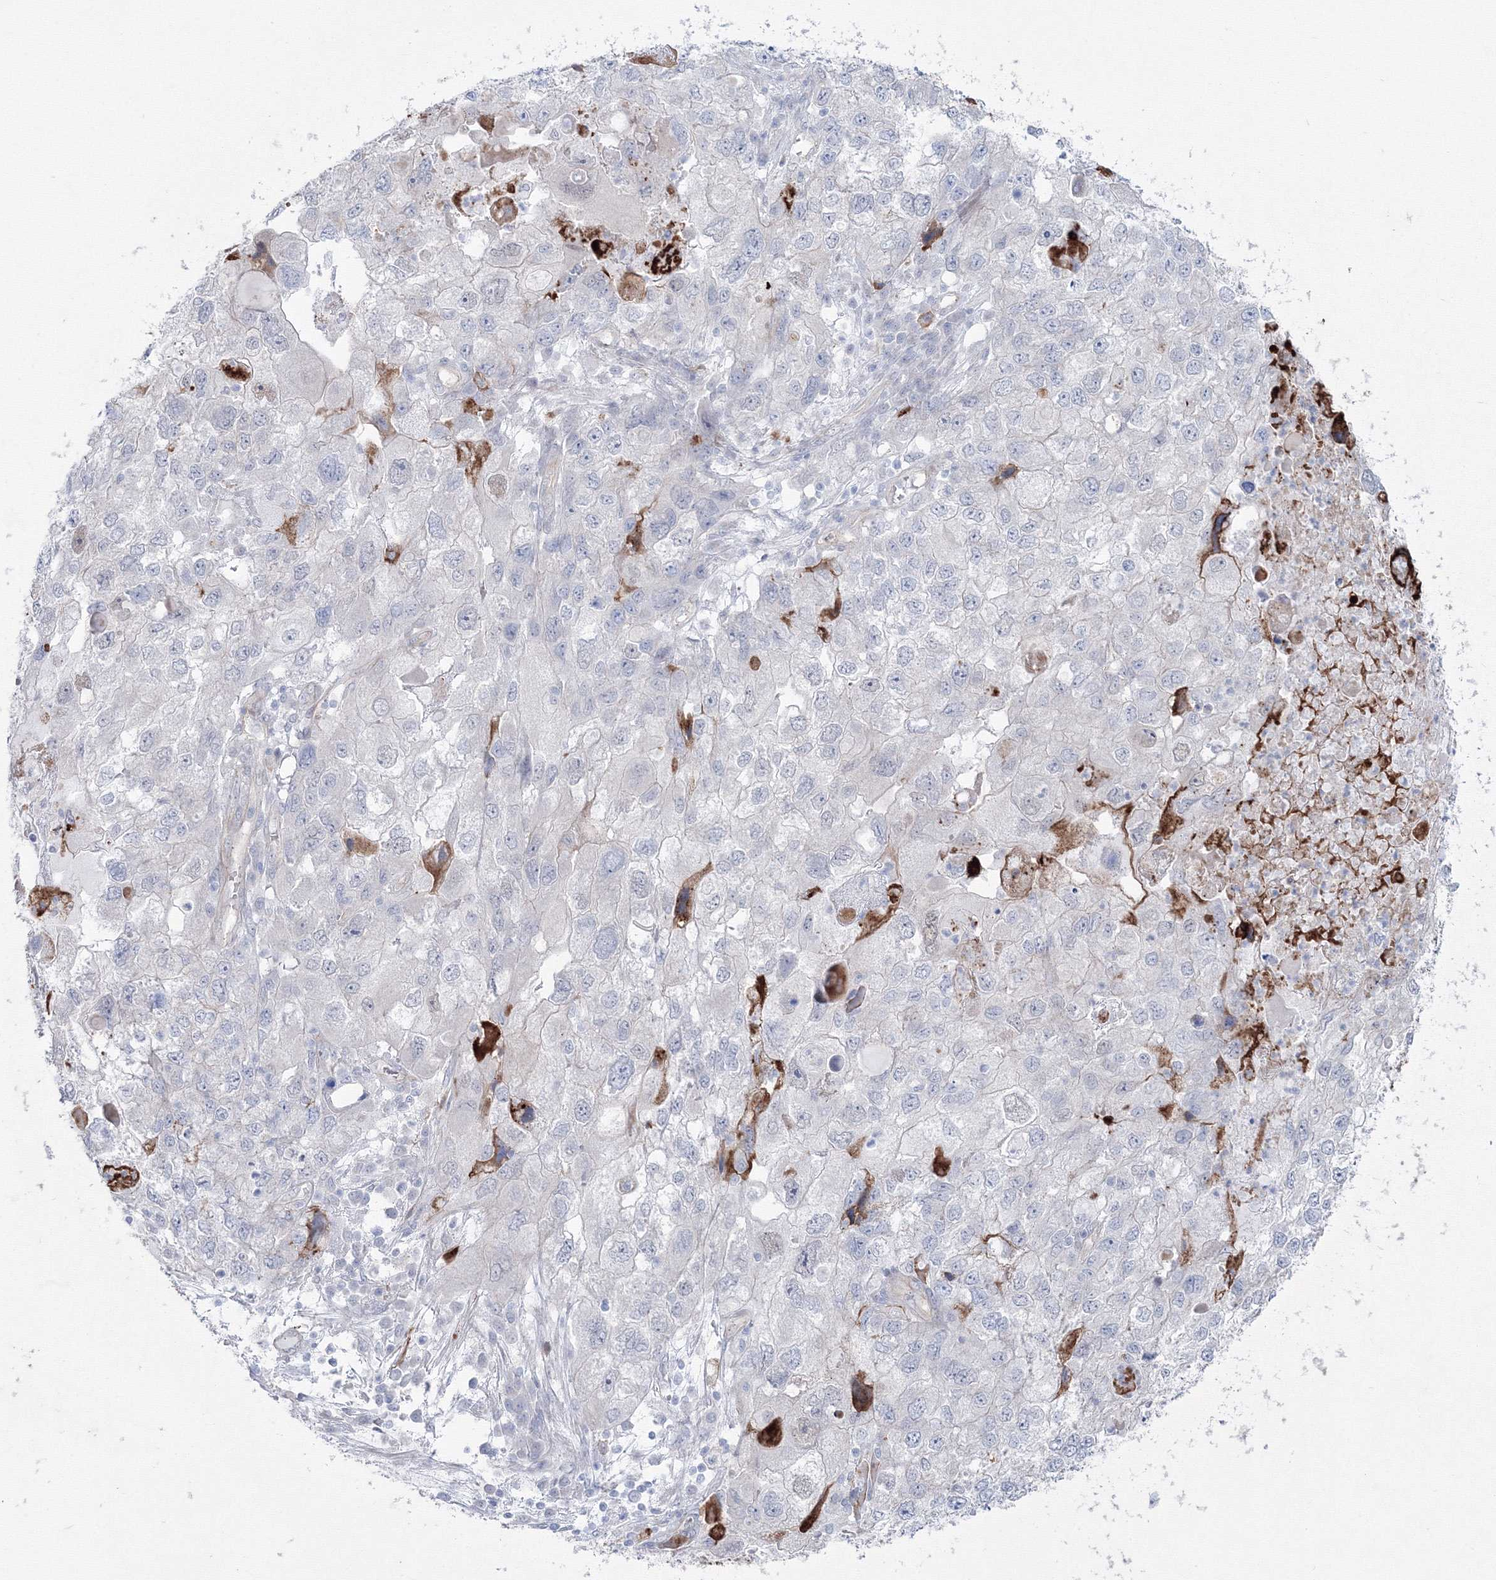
{"staining": {"intensity": "negative", "quantity": "none", "location": "none"}, "tissue": "endometrial cancer", "cell_type": "Tumor cells", "image_type": "cancer", "snomed": [{"axis": "morphology", "description": "Adenocarcinoma, NOS"}, {"axis": "topography", "description": "Endometrium"}], "caption": "A high-resolution photomicrograph shows immunohistochemistry staining of adenocarcinoma (endometrial), which exhibits no significant positivity in tumor cells. (DAB immunohistochemistry visualized using brightfield microscopy, high magnification).", "gene": "HYAL2", "patient": {"sex": "female", "age": 49}}